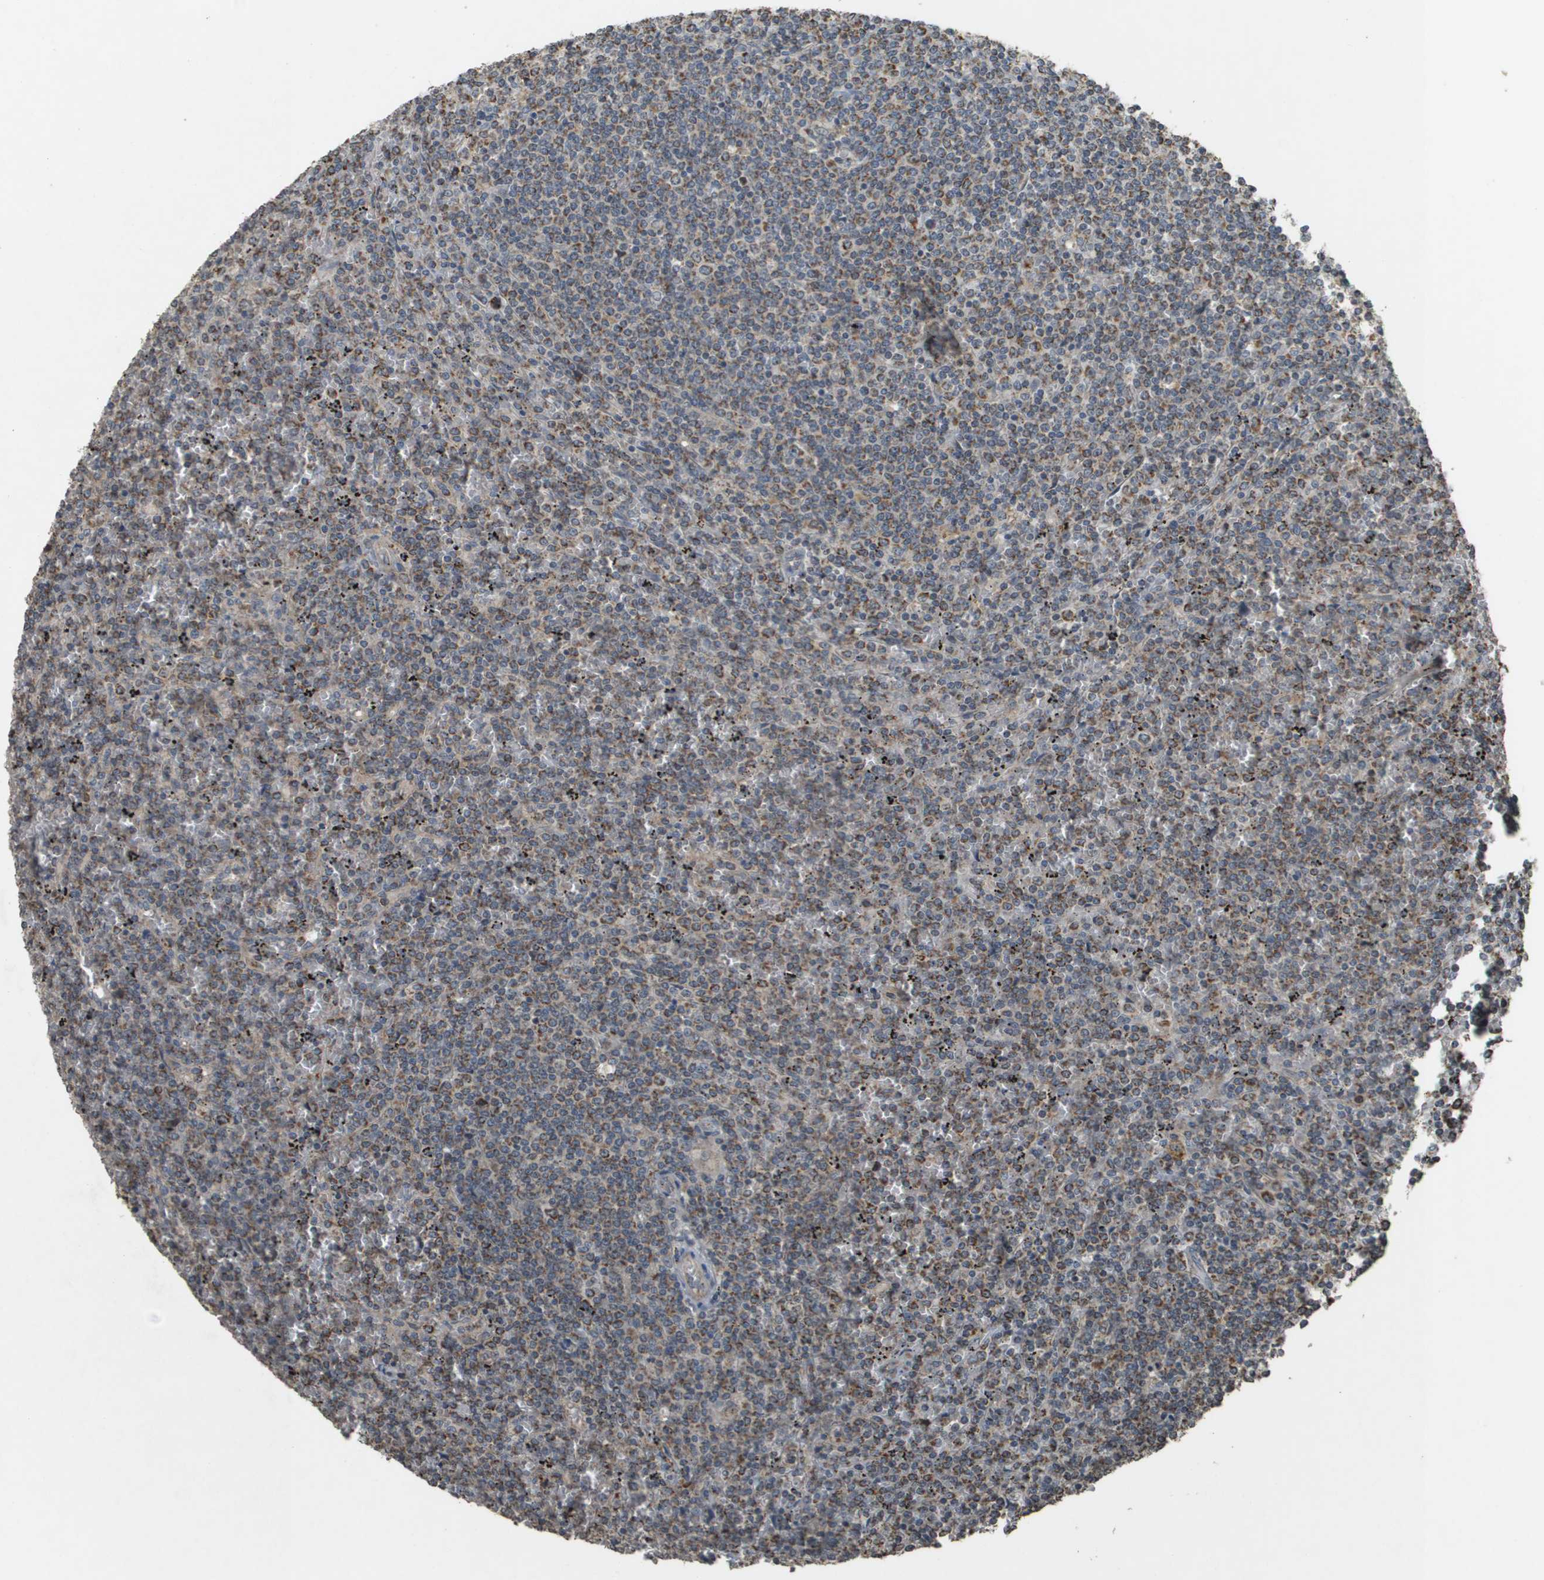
{"staining": {"intensity": "moderate", "quantity": ">75%", "location": "cytoplasmic/membranous"}, "tissue": "lymphoma", "cell_type": "Tumor cells", "image_type": "cancer", "snomed": [{"axis": "morphology", "description": "Malignant lymphoma, non-Hodgkin's type, Low grade"}, {"axis": "topography", "description": "Spleen"}], "caption": "Immunohistochemical staining of human lymphoma demonstrates medium levels of moderate cytoplasmic/membranous expression in approximately >75% of tumor cells. (brown staining indicates protein expression, while blue staining denotes nuclei).", "gene": "RAB21", "patient": {"sex": "female", "age": 19}}